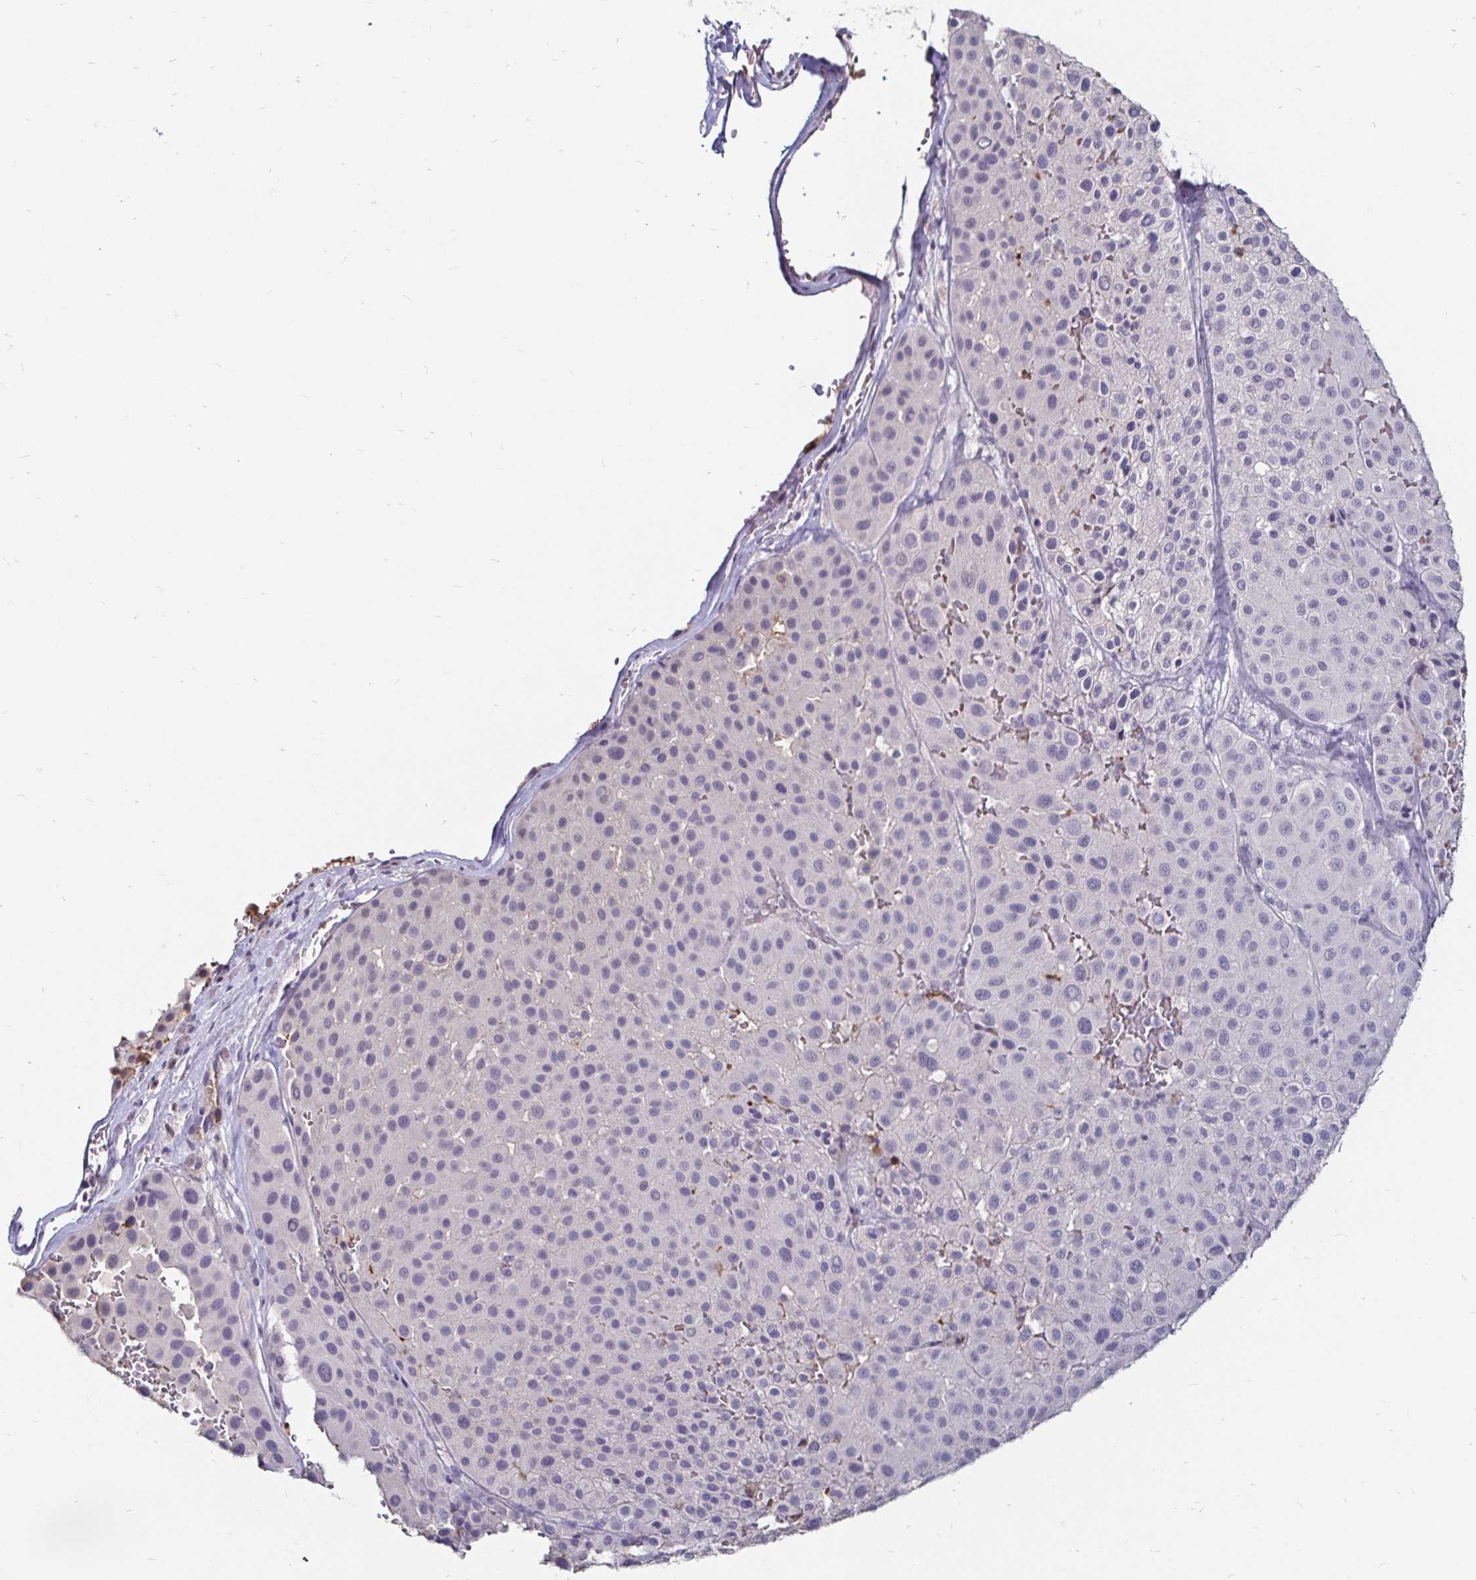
{"staining": {"intensity": "negative", "quantity": "none", "location": "none"}, "tissue": "melanoma", "cell_type": "Tumor cells", "image_type": "cancer", "snomed": [{"axis": "morphology", "description": "Malignant melanoma, Metastatic site"}, {"axis": "topography", "description": "Smooth muscle"}], "caption": "IHC of melanoma displays no positivity in tumor cells.", "gene": "FAIM2", "patient": {"sex": "male", "age": 41}}